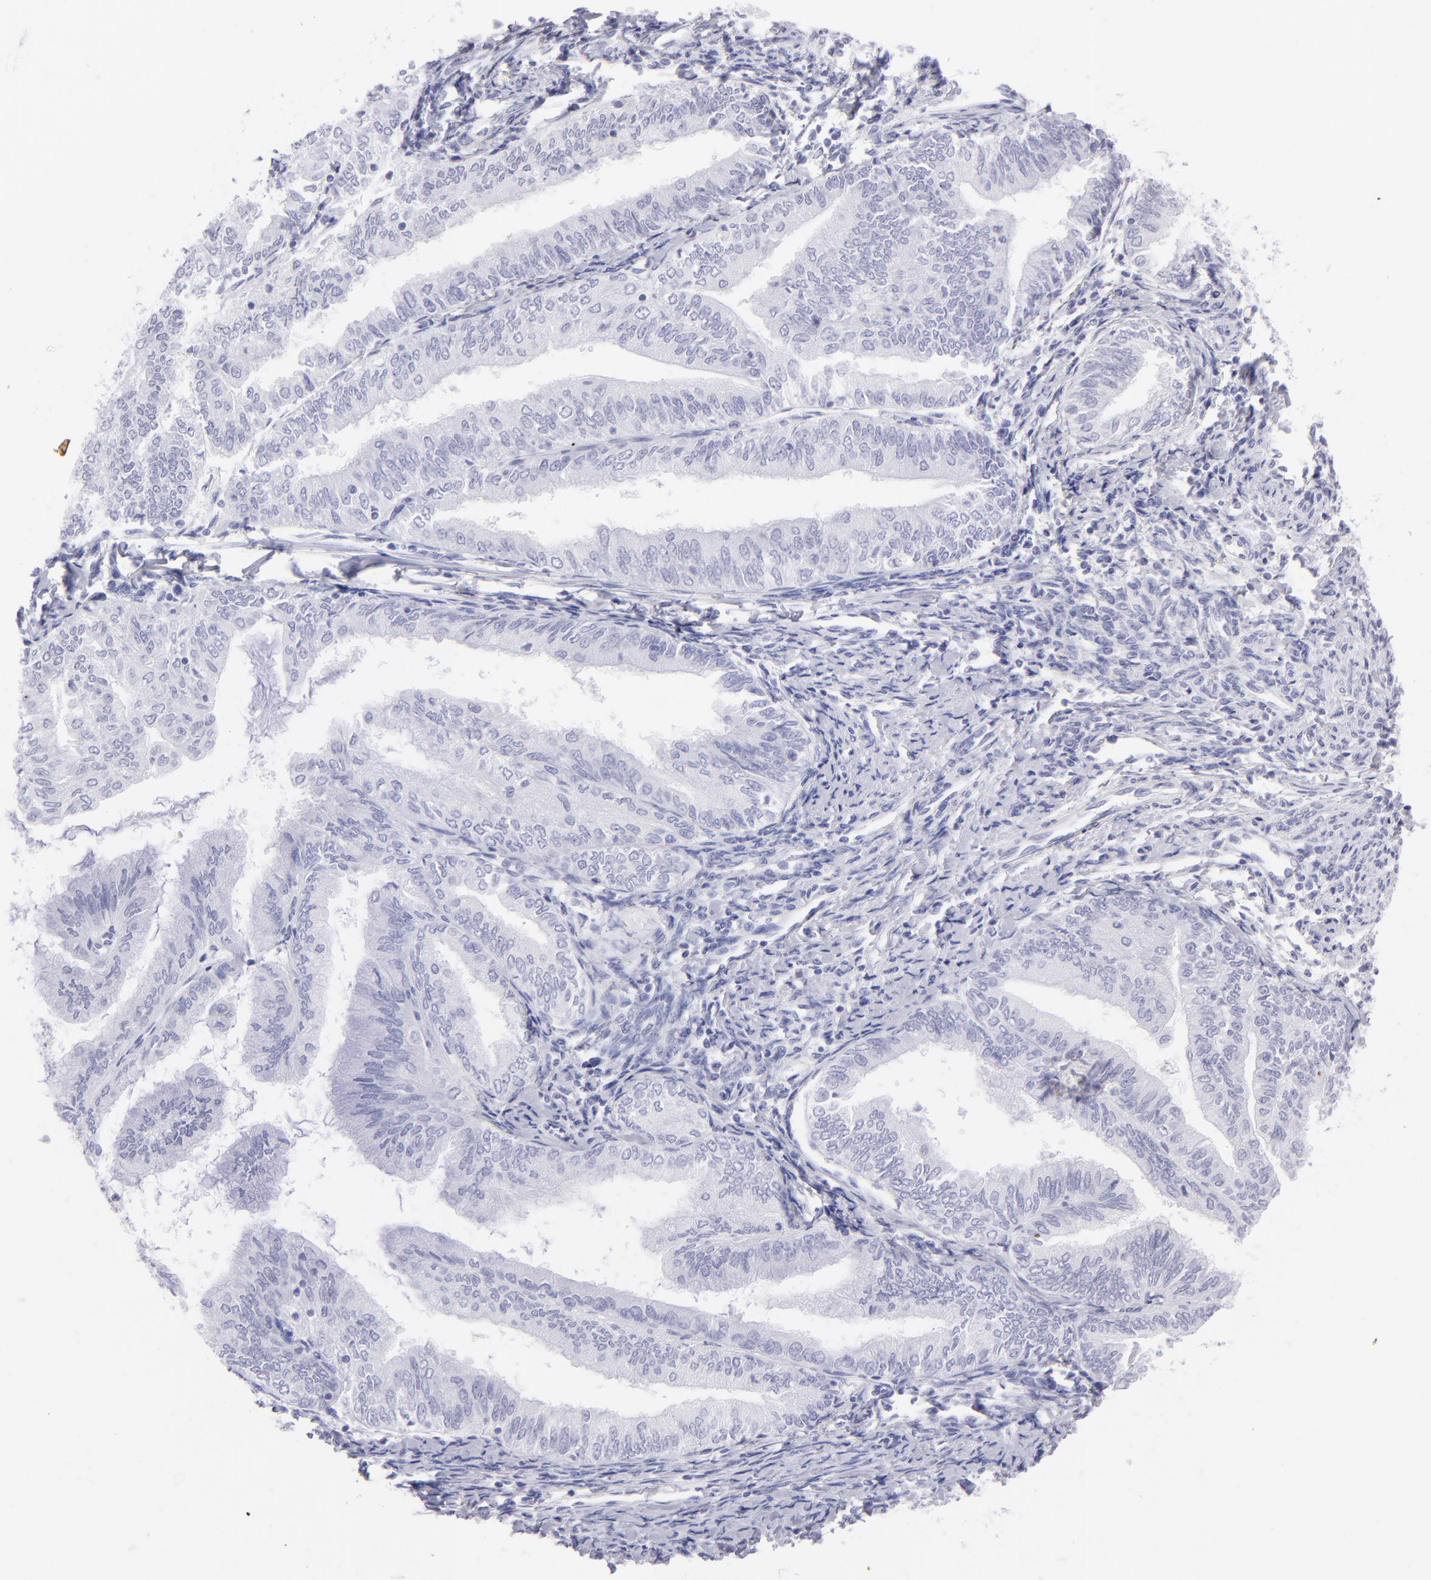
{"staining": {"intensity": "negative", "quantity": "none", "location": "none"}, "tissue": "endometrial cancer", "cell_type": "Tumor cells", "image_type": "cancer", "snomed": [{"axis": "morphology", "description": "Adenocarcinoma, NOS"}, {"axis": "topography", "description": "Endometrium"}], "caption": "Protein analysis of endometrial adenocarcinoma demonstrates no significant positivity in tumor cells. (Immunohistochemistry, brightfield microscopy, high magnification).", "gene": "SLC1A3", "patient": {"sex": "female", "age": 66}}